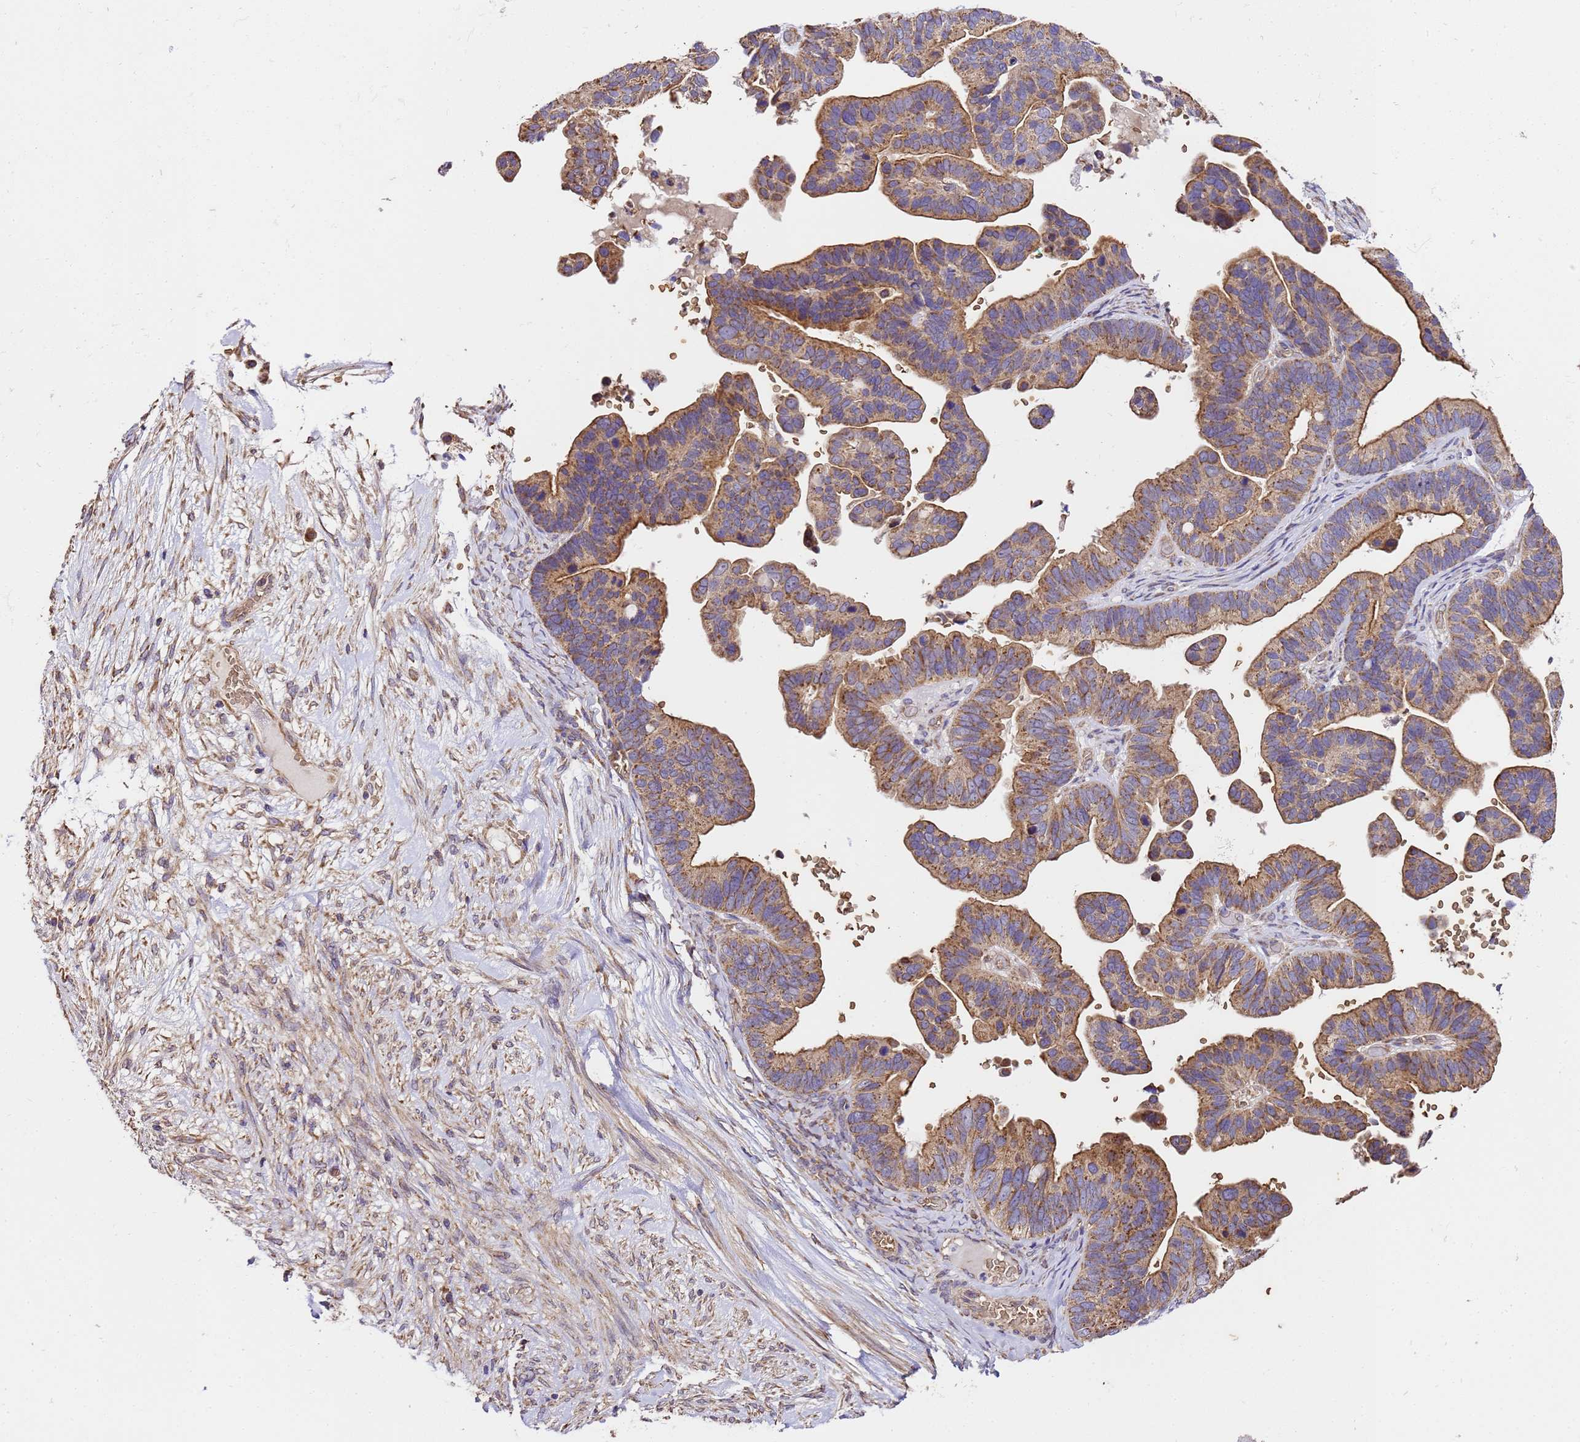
{"staining": {"intensity": "moderate", "quantity": "25%-75%", "location": "cytoplasmic/membranous"}, "tissue": "ovarian cancer", "cell_type": "Tumor cells", "image_type": "cancer", "snomed": [{"axis": "morphology", "description": "Cystadenocarcinoma, serous, NOS"}, {"axis": "topography", "description": "Ovary"}], "caption": "Brown immunohistochemical staining in ovarian cancer shows moderate cytoplasmic/membranous expression in approximately 25%-75% of tumor cells. (Brightfield microscopy of DAB IHC at high magnification).", "gene": "LRRIQ1", "patient": {"sex": "female", "age": 56}}